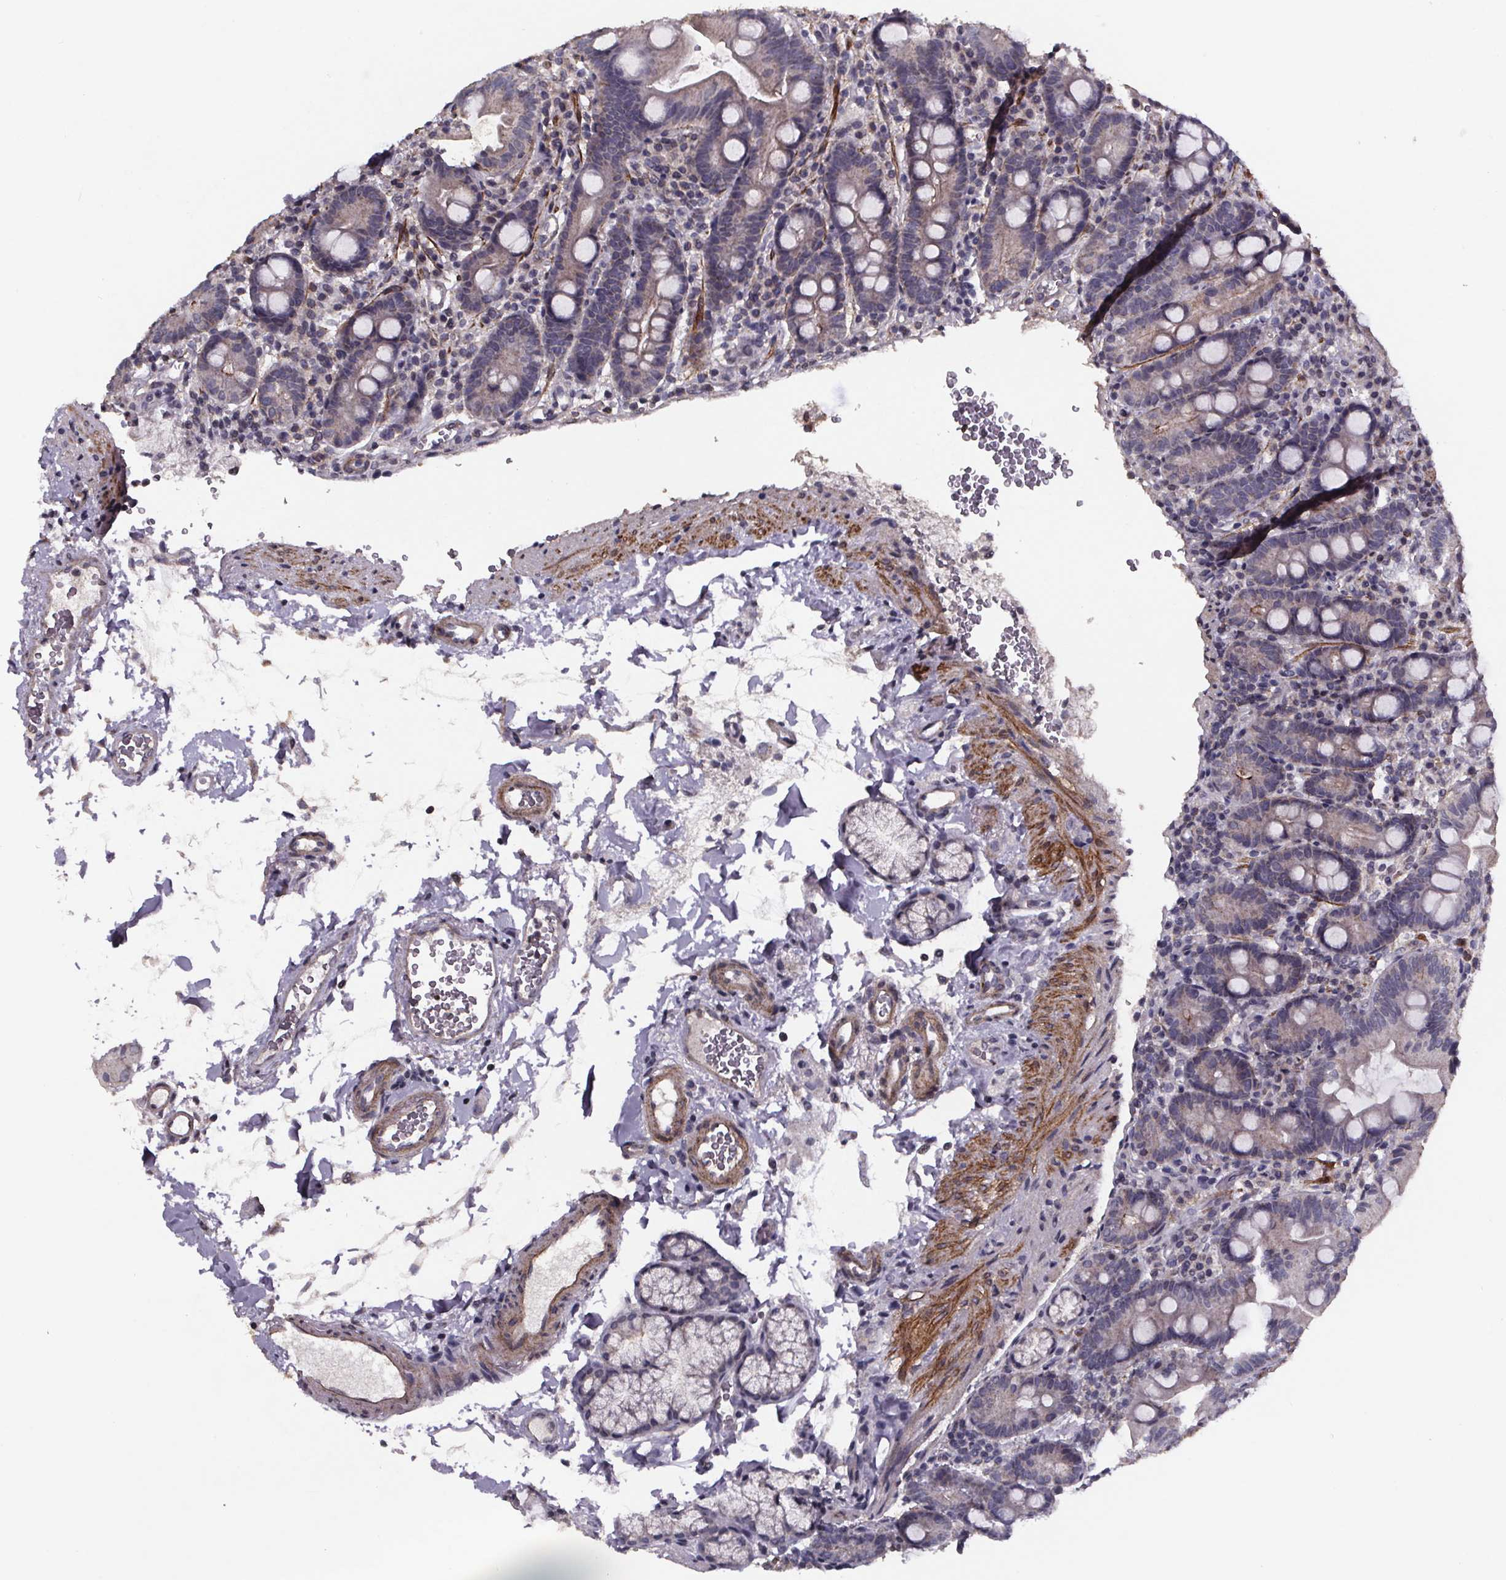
{"staining": {"intensity": "negative", "quantity": "none", "location": "none"}, "tissue": "duodenum", "cell_type": "Glandular cells", "image_type": "normal", "snomed": [{"axis": "morphology", "description": "Normal tissue, NOS"}, {"axis": "topography", "description": "Duodenum"}], "caption": "Immunohistochemistry histopathology image of benign duodenum: human duodenum stained with DAB displays no significant protein expression in glandular cells. (DAB IHC with hematoxylin counter stain).", "gene": "PALLD", "patient": {"sex": "male", "age": 59}}